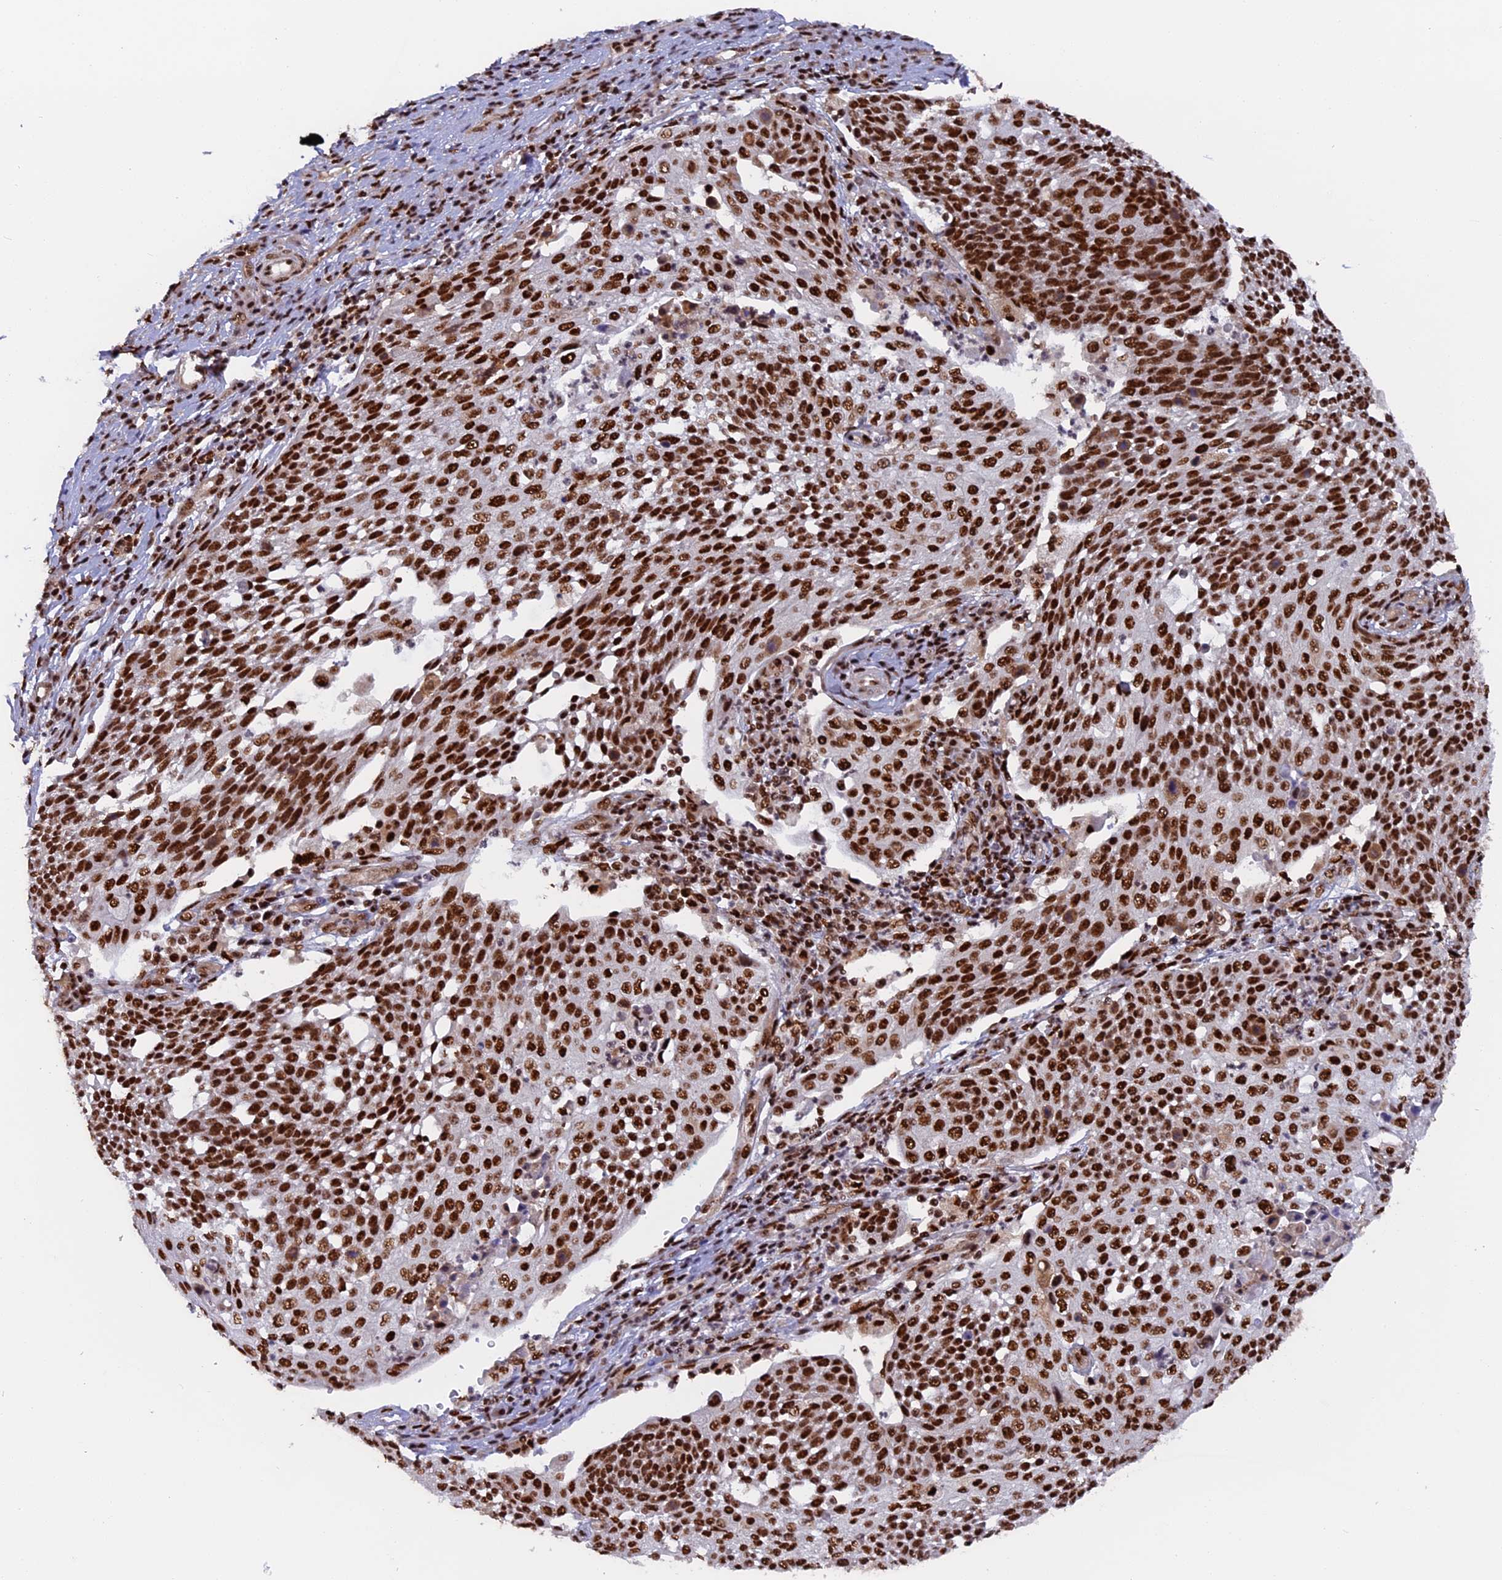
{"staining": {"intensity": "strong", "quantity": ">75%", "location": "nuclear"}, "tissue": "cervical cancer", "cell_type": "Tumor cells", "image_type": "cancer", "snomed": [{"axis": "morphology", "description": "Squamous cell carcinoma, NOS"}, {"axis": "topography", "description": "Cervix"}], "caption": "Immunohistochemistry micrograph of neoplastic tissue: human cervical cancer stained using immunohistochemistry (IHC) displays high levels of strong protein expression localized specifically in the nuclear of tumor cells, appearing as a nuclear brown color.", "gene": "RAMAC", "patient": {"sex": "female", "age": 34}}